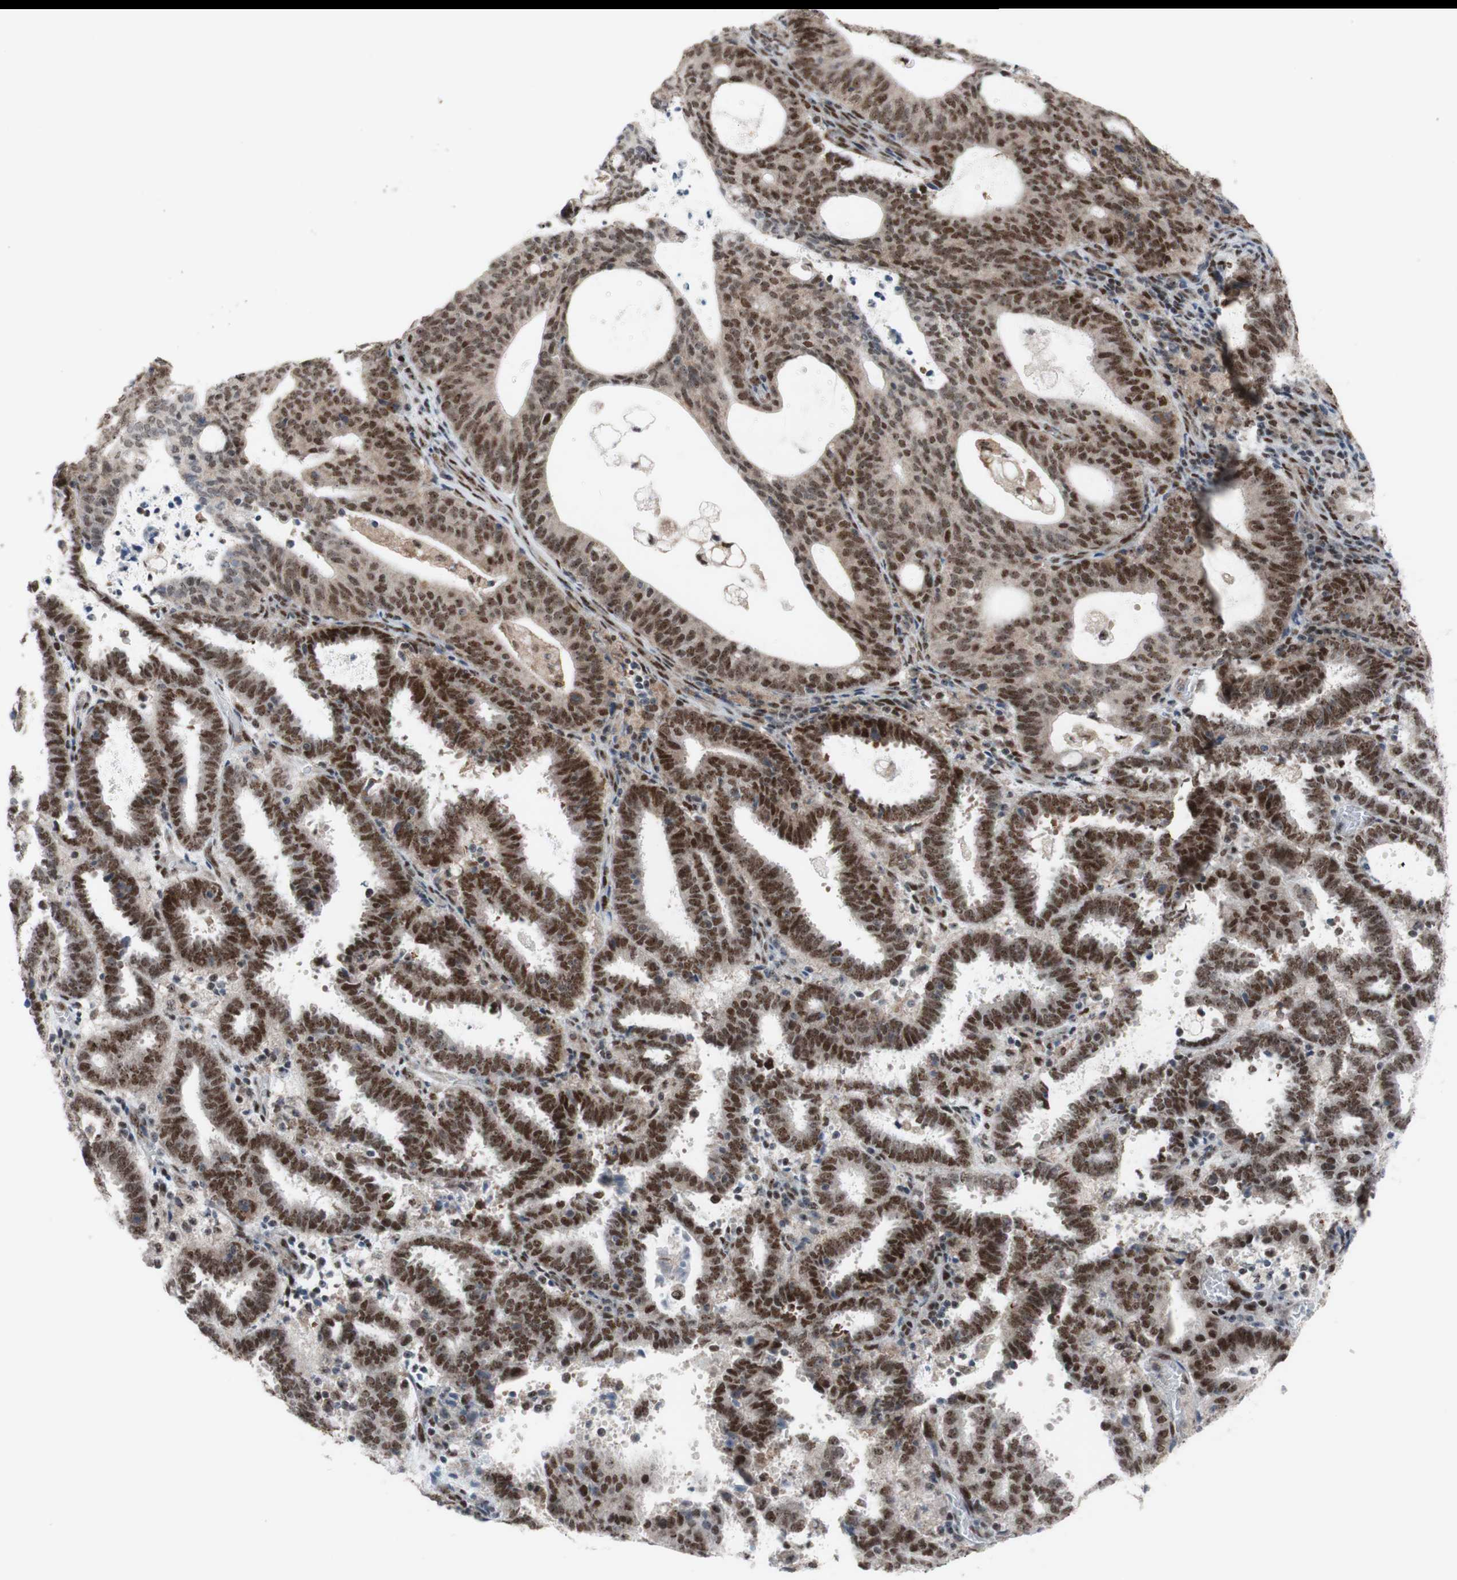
{"staining": {"intensity": "strong", "quantity": ">75%", "location": "nuclear"}, "tissue": "endometrial cancer", "cell_type": "Tumor cells", "image_type": "cancer", "snomed": [{"axis": "morphology", "description": "Adenocarcinoma, NOS"}, {"axis": "topography", "description": "Uterus"}], "caption": "Endometrial cancer (adenocarcinoma) stained with DAB (3,3'-diaminobenzidine) immunohistochemistry (IHC) demonstrates high levels of strong nuclear staining in about >75% of tumor cells. The staining is performed using DAB (3,3'-diaminobenzidine) brown chromogen to label protein expression. The nuclei are counter-stained blue using hematoxylin.", "gene": "POLR1A", "patient": {"sex": "female", "age": 83}}